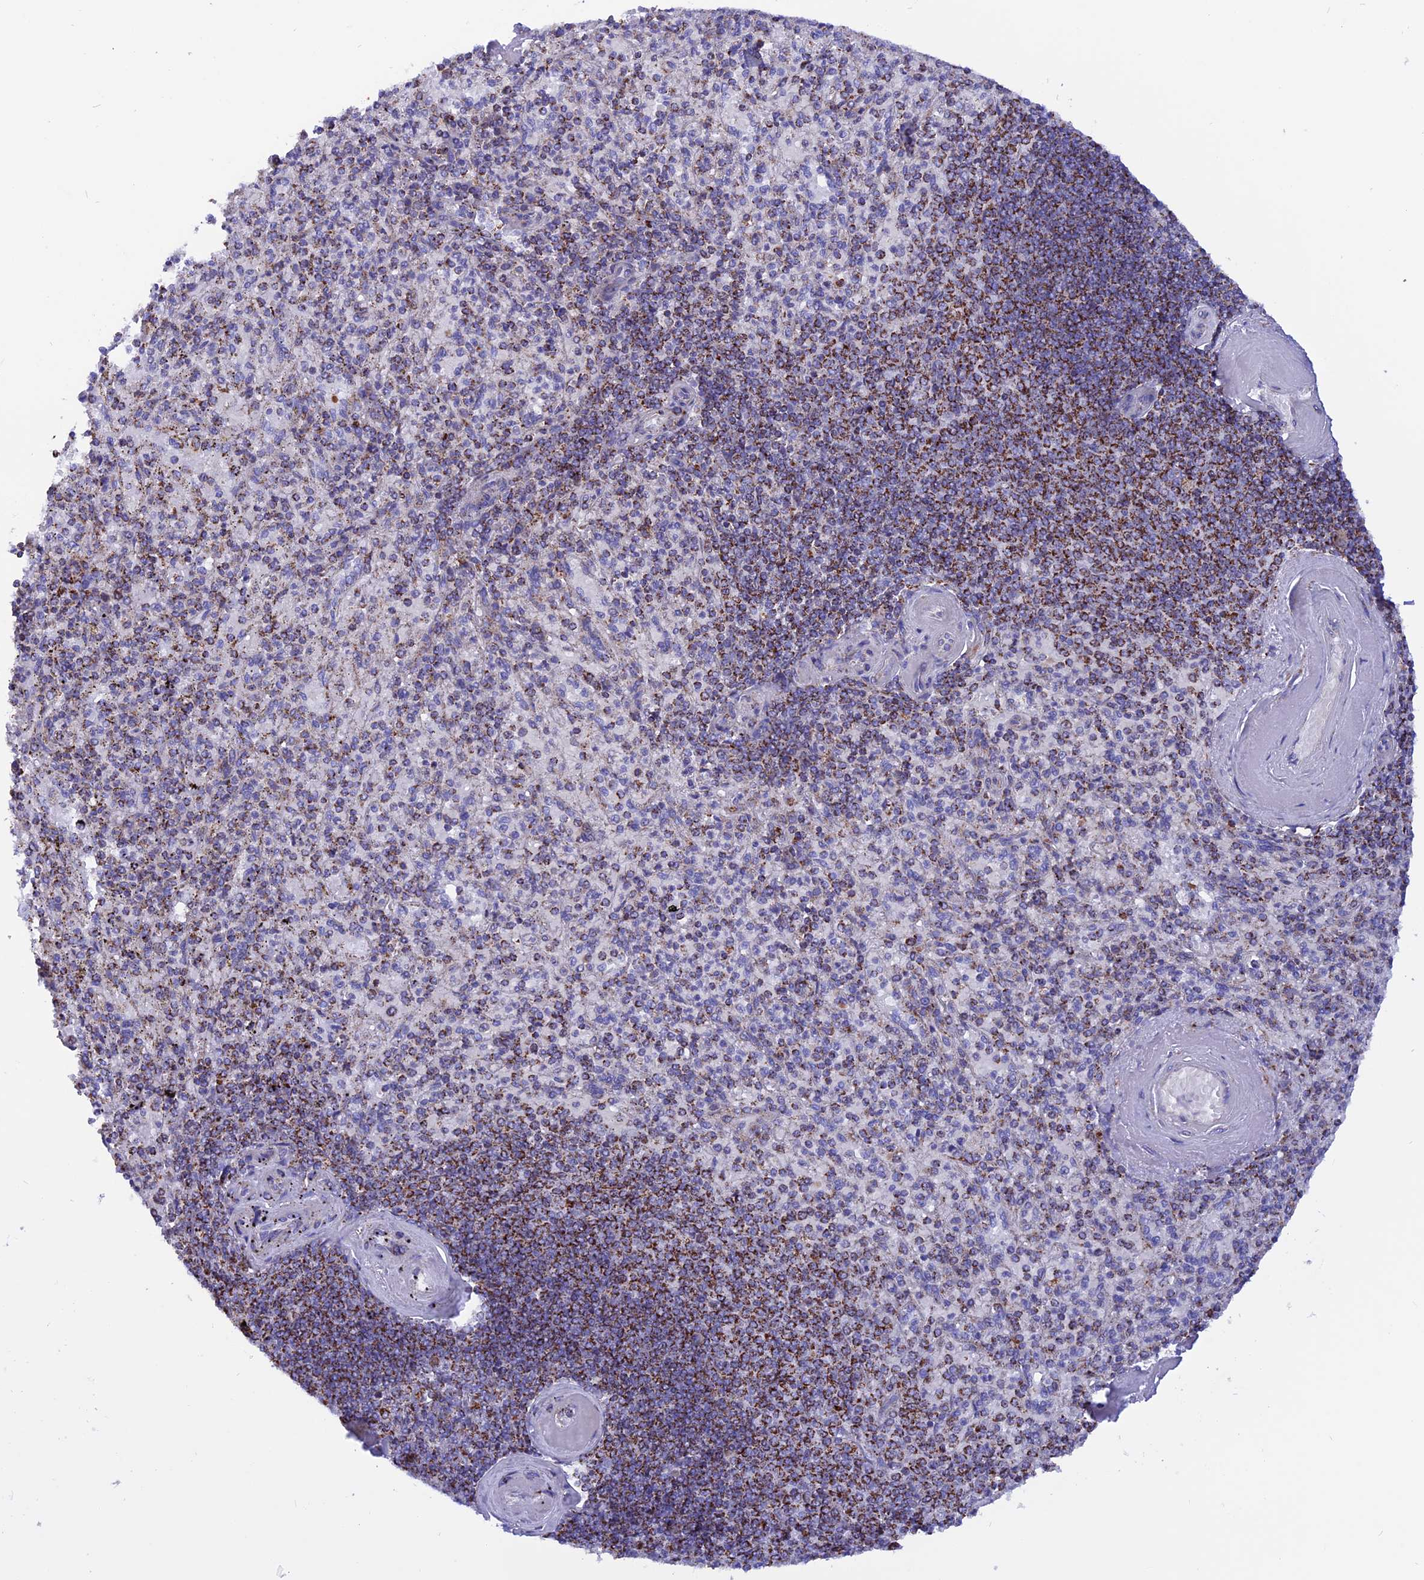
{"staining": {"intensity": "strong", "quantity": "25%-75%", "location": "cytoplasmic/membranous"}, "tissue": "spleen", "cell_type": "Cells in red pulp", "image_type": "normal", "snomed": [{"axis": "morphology", "description": "Normal tissue, NOS"}, {"axis": "topography", "description": "Spleen"}], "caption": "Immunohistochemical staining of unremarkable human spleen demonstrates 25%-75% levels of strong cytoplasmic/membranous protein staining in approximately 25%-75% of cells in red pulp. Nuclei are stained in blue.", "gene": "GCDH", "patient": {"sex": "male", "age": 82}}